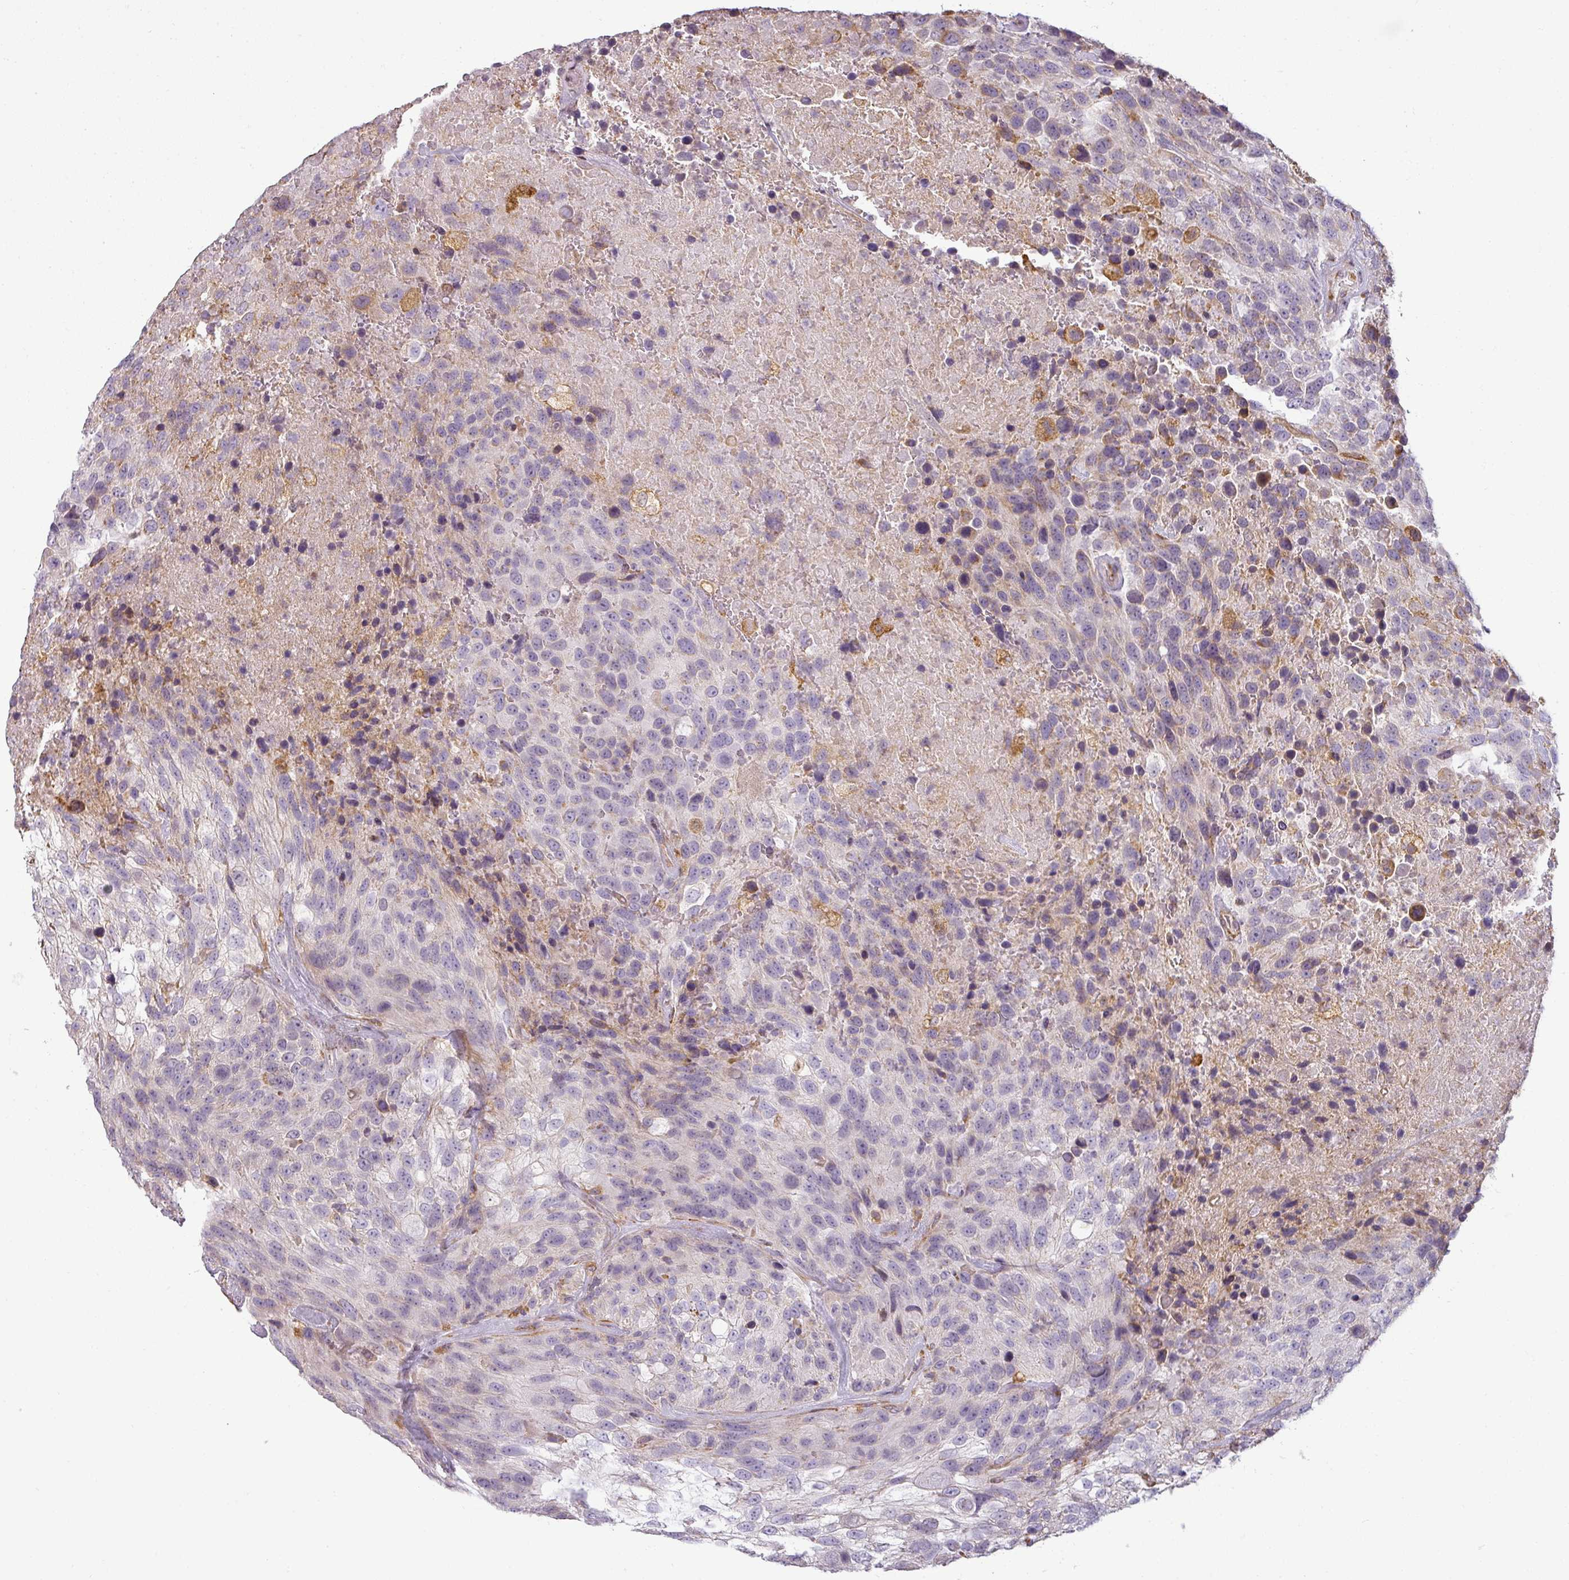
{"staining": {"intensity": "negative", "quantity": "none", "location": "none"}, "tissue": "urothelial cancer", "cell_type": "Tumor cells", "image_type": "cancer", "snomed": [{"axis": "morphology", "description": "Urothelial carcinoma, High grade"}, {"axis": "topography", "description": "Urinary bladder"}], "caption": "Tumor cells show no significant staining in urothelial carcinoma (high-grade).", "gene": "CCDC144A", "patient": {"sex": "female", "age": 70}}